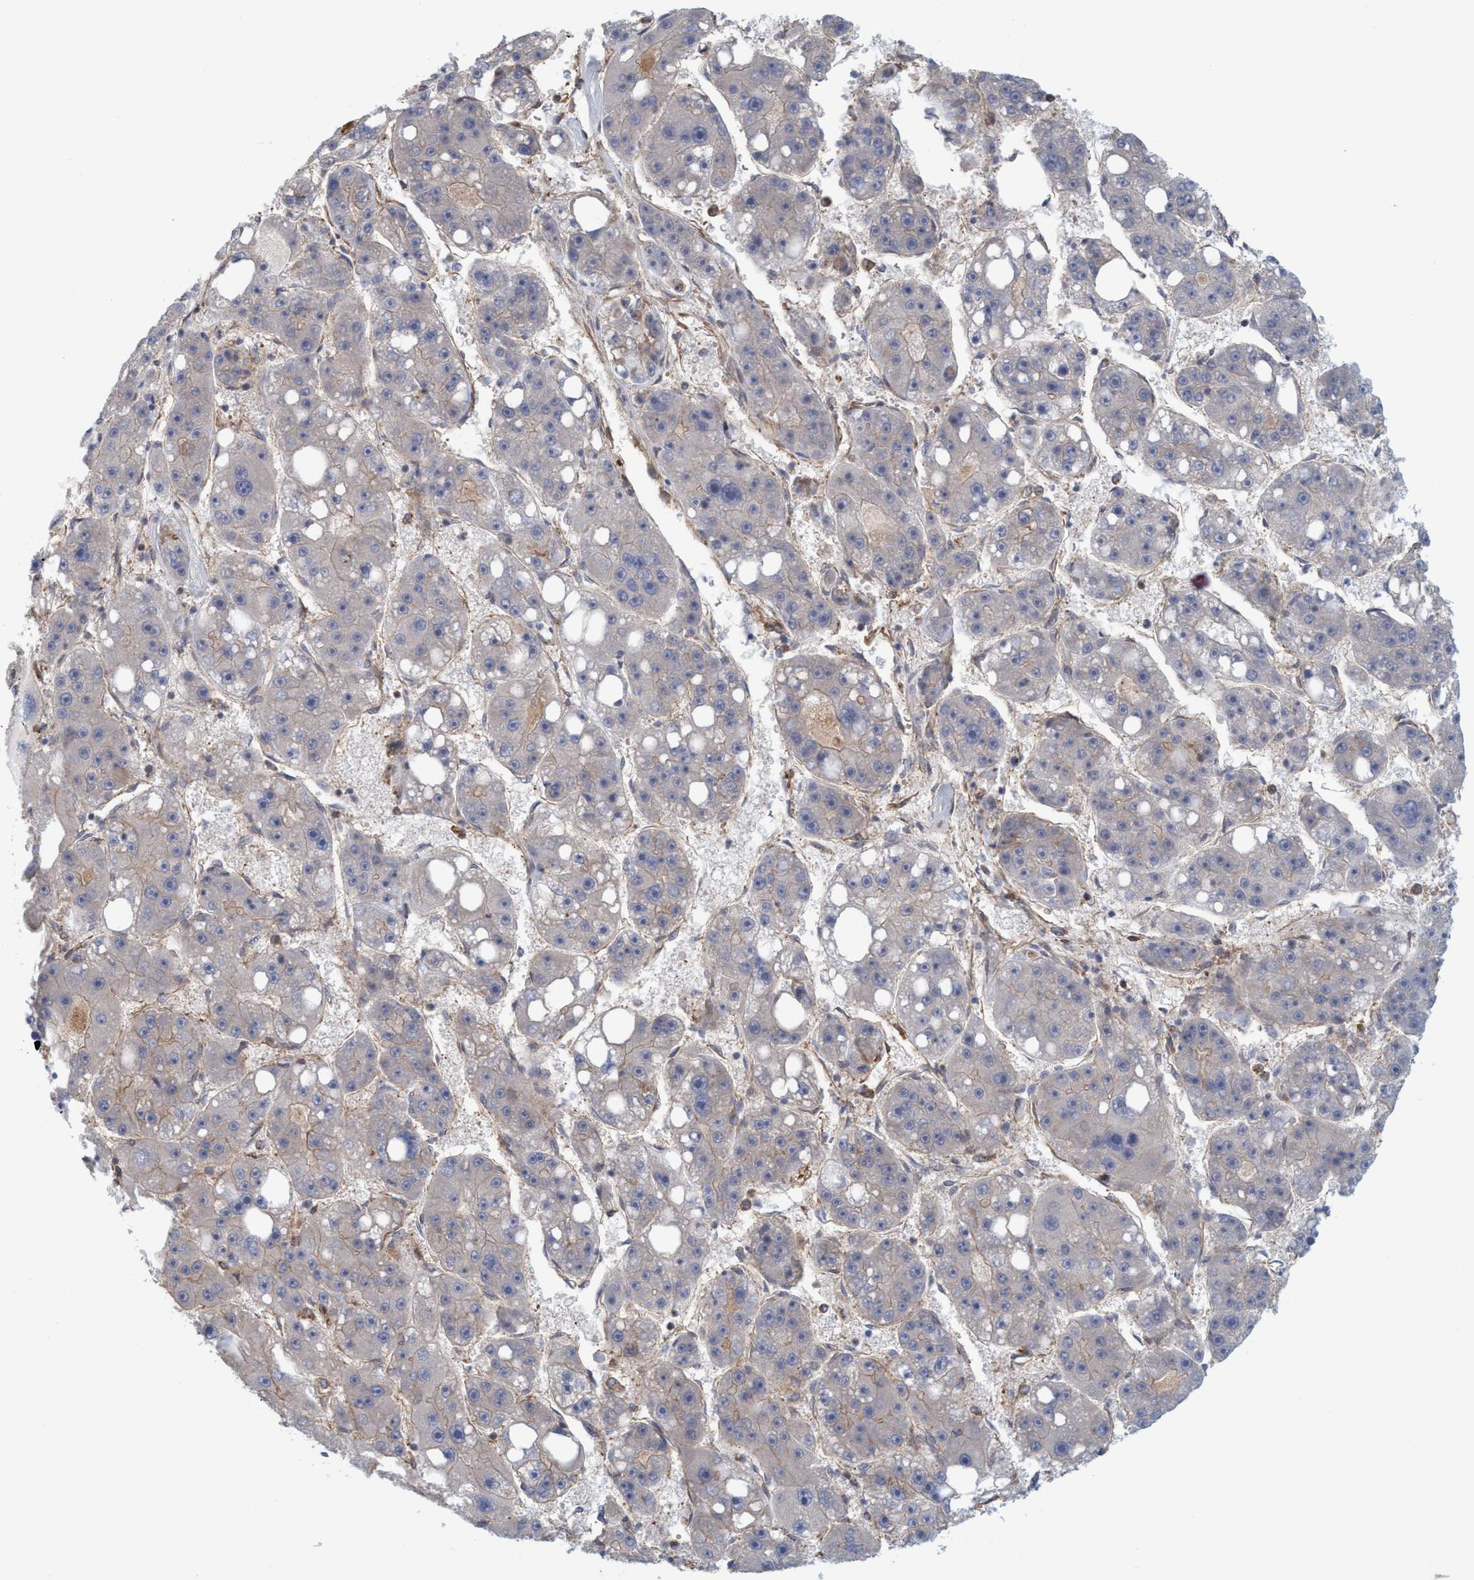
{"staining": {"intensity": "negative", "quantity": "none", "location": "none"}, "tissue": "liver cancer", "cell_type": "Tumor cells", "image_type": "cancer", "snomed": [{"axis": "morphology", "description": "Carcinoma, Hepatocellular, NOS"}, {"axis": "topography", "description": "Liver"}], "caption": "IHC image of neoplastic tissue: liver cancer (hepatocellular carcinoma) stained with DAB exhibits no significant protein positivity in tumor cells.", "gene": "SPECC1", "patient": {"sex": "female", "age": 61}}